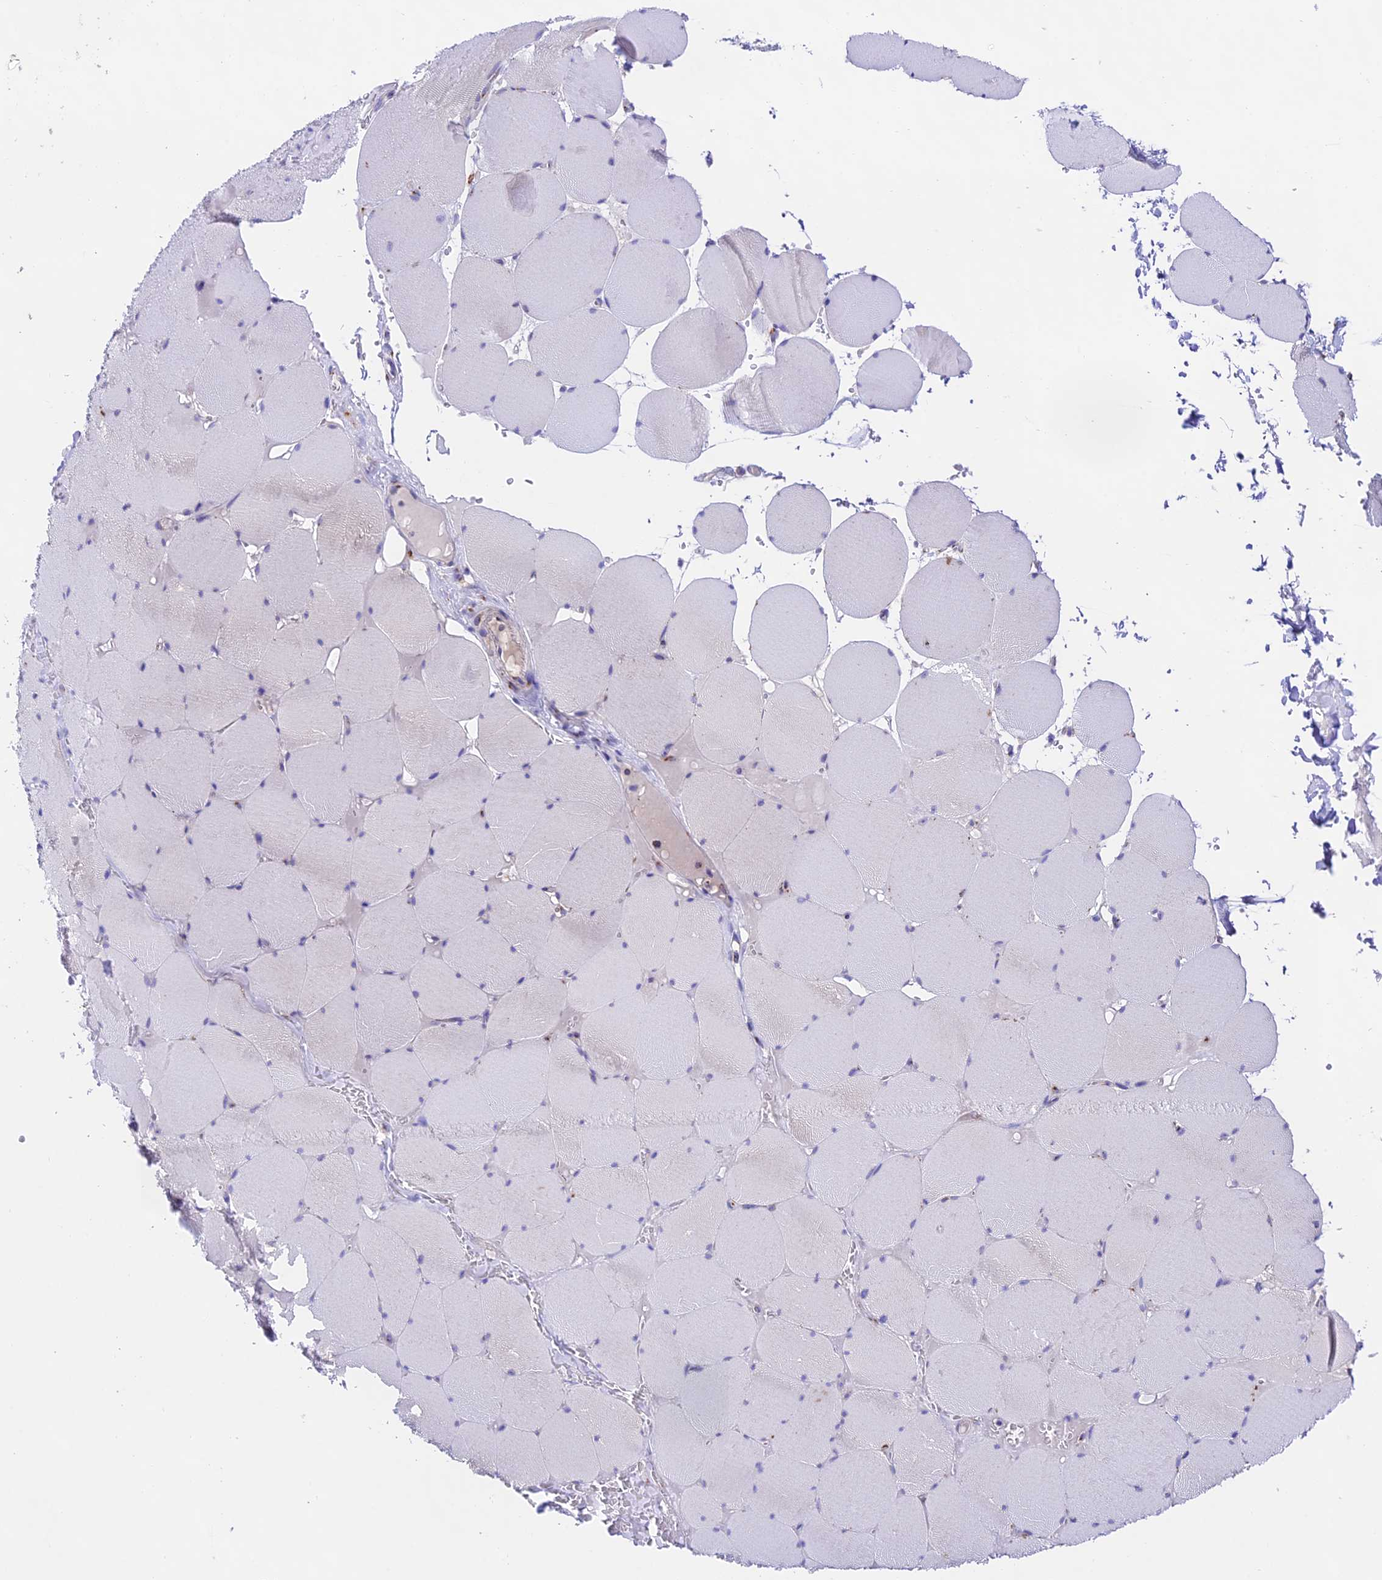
{"staining": {"intensity": "negative", "quantity": "none", "location": "none"}, "tissue": "skeletal muscle", "cell_type": "Myocytes", "image_type": "normal", "snomed": [{"axis": "morphology", "description": "Normal tissue, NOS"}, {"axis": "topography", "description": "Skeletal muscle"}, {"axis": "topography", "description": "Head-Neck"}], "caption": "This is a photomicrograph of immunohistochemistry (IHC) staining of normal skeletal muscle, which shows no staining in myocytes.", "gene": "LACTB2", "patient": {"sex": "male", "age": 66}}